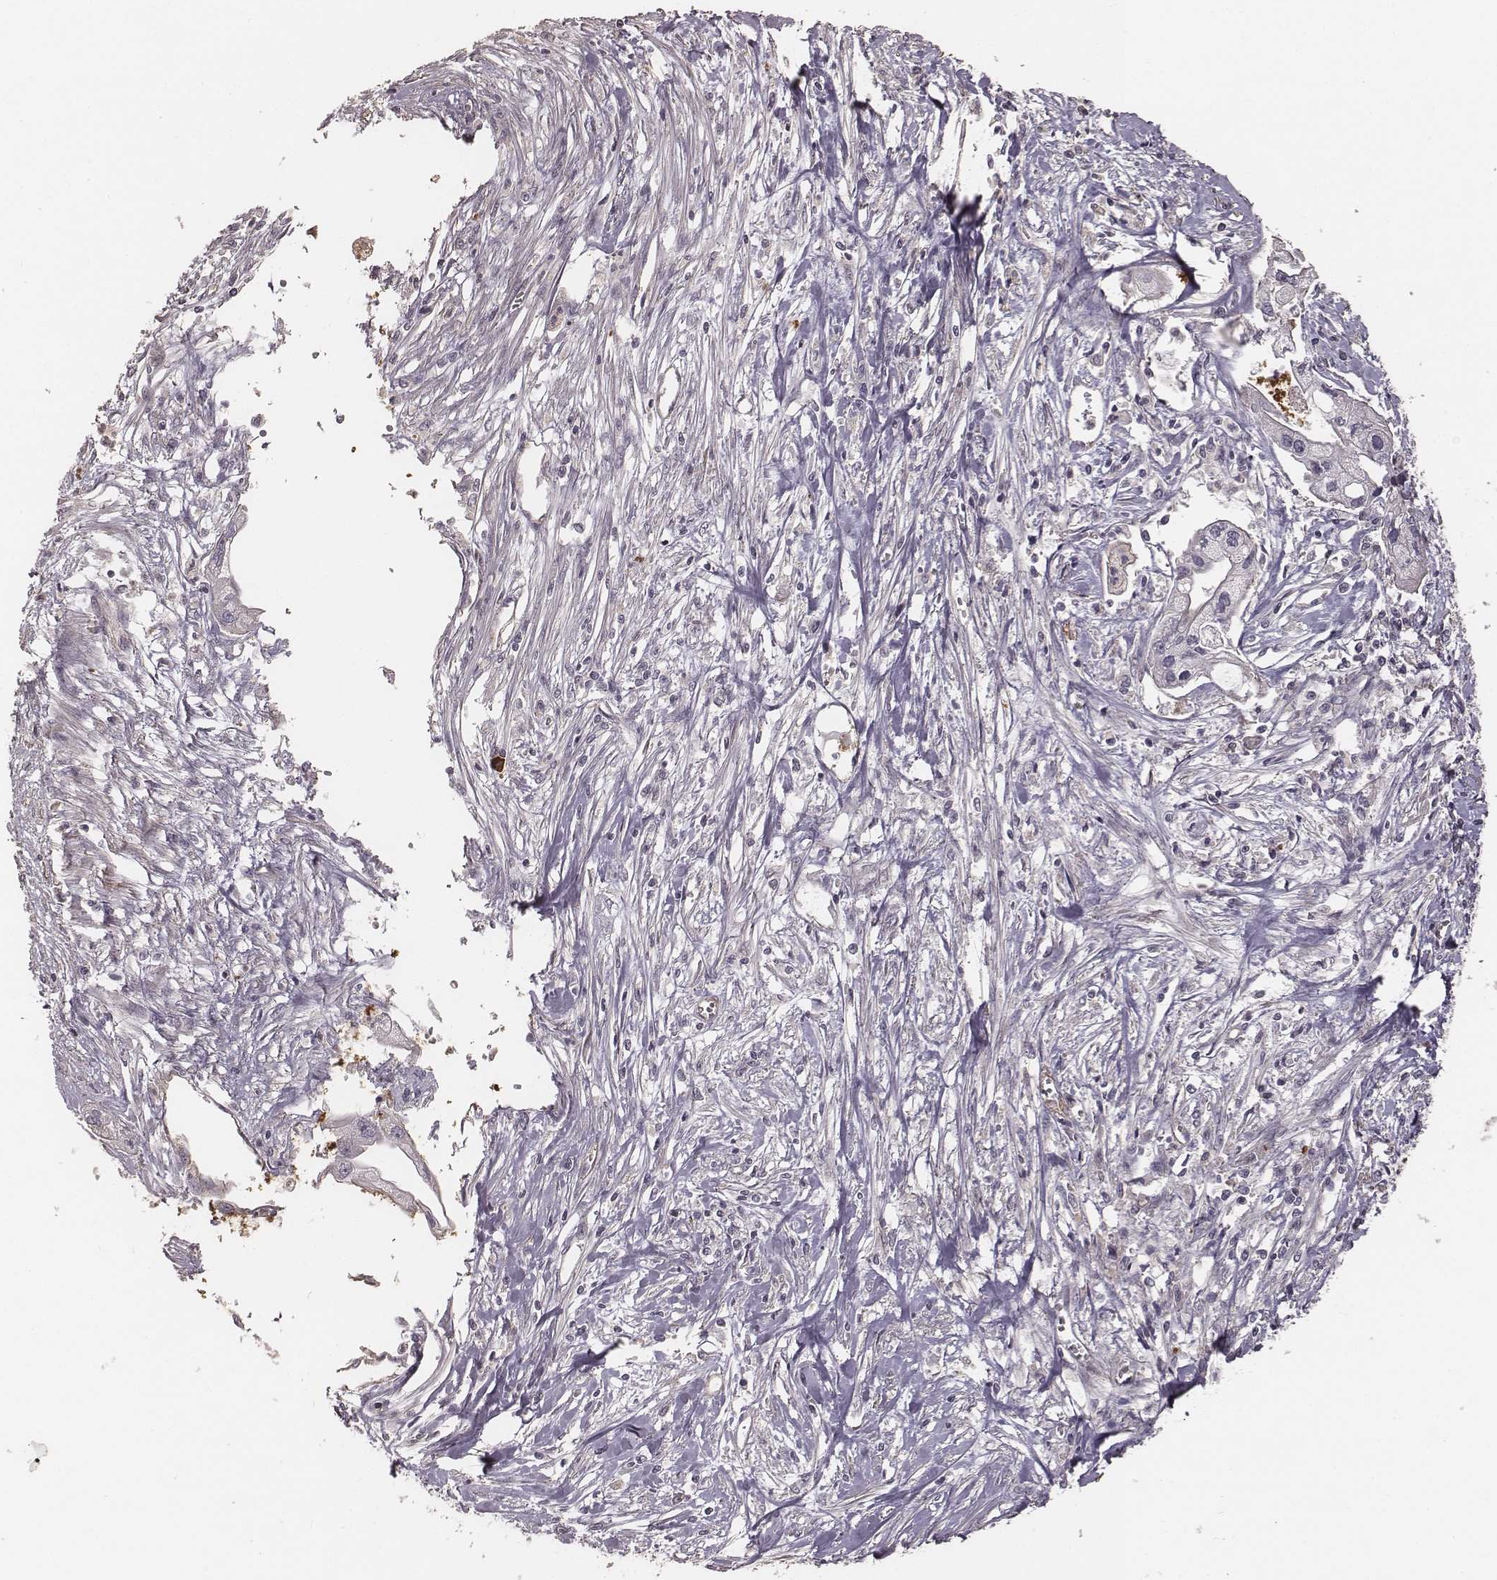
{"staining": {"intensity": "negative", "quantity": "none", "location": "none"}, "tissue": "pancreatic cancer", "cell_type": "Tumor cells", "image_type": "cancer", "snomed": [{"axis": "morphology", "description": "Adenocarcinoma, NOS"}, {"axis": "topography", "description": "Pancreas"}], "caption": "Immunohistochemical staining of pancreatic cancer demonstrates no significant positivity in tumor cells.", "gene": "OTOGL", "patient": {"sex": "male", "age": 70}}